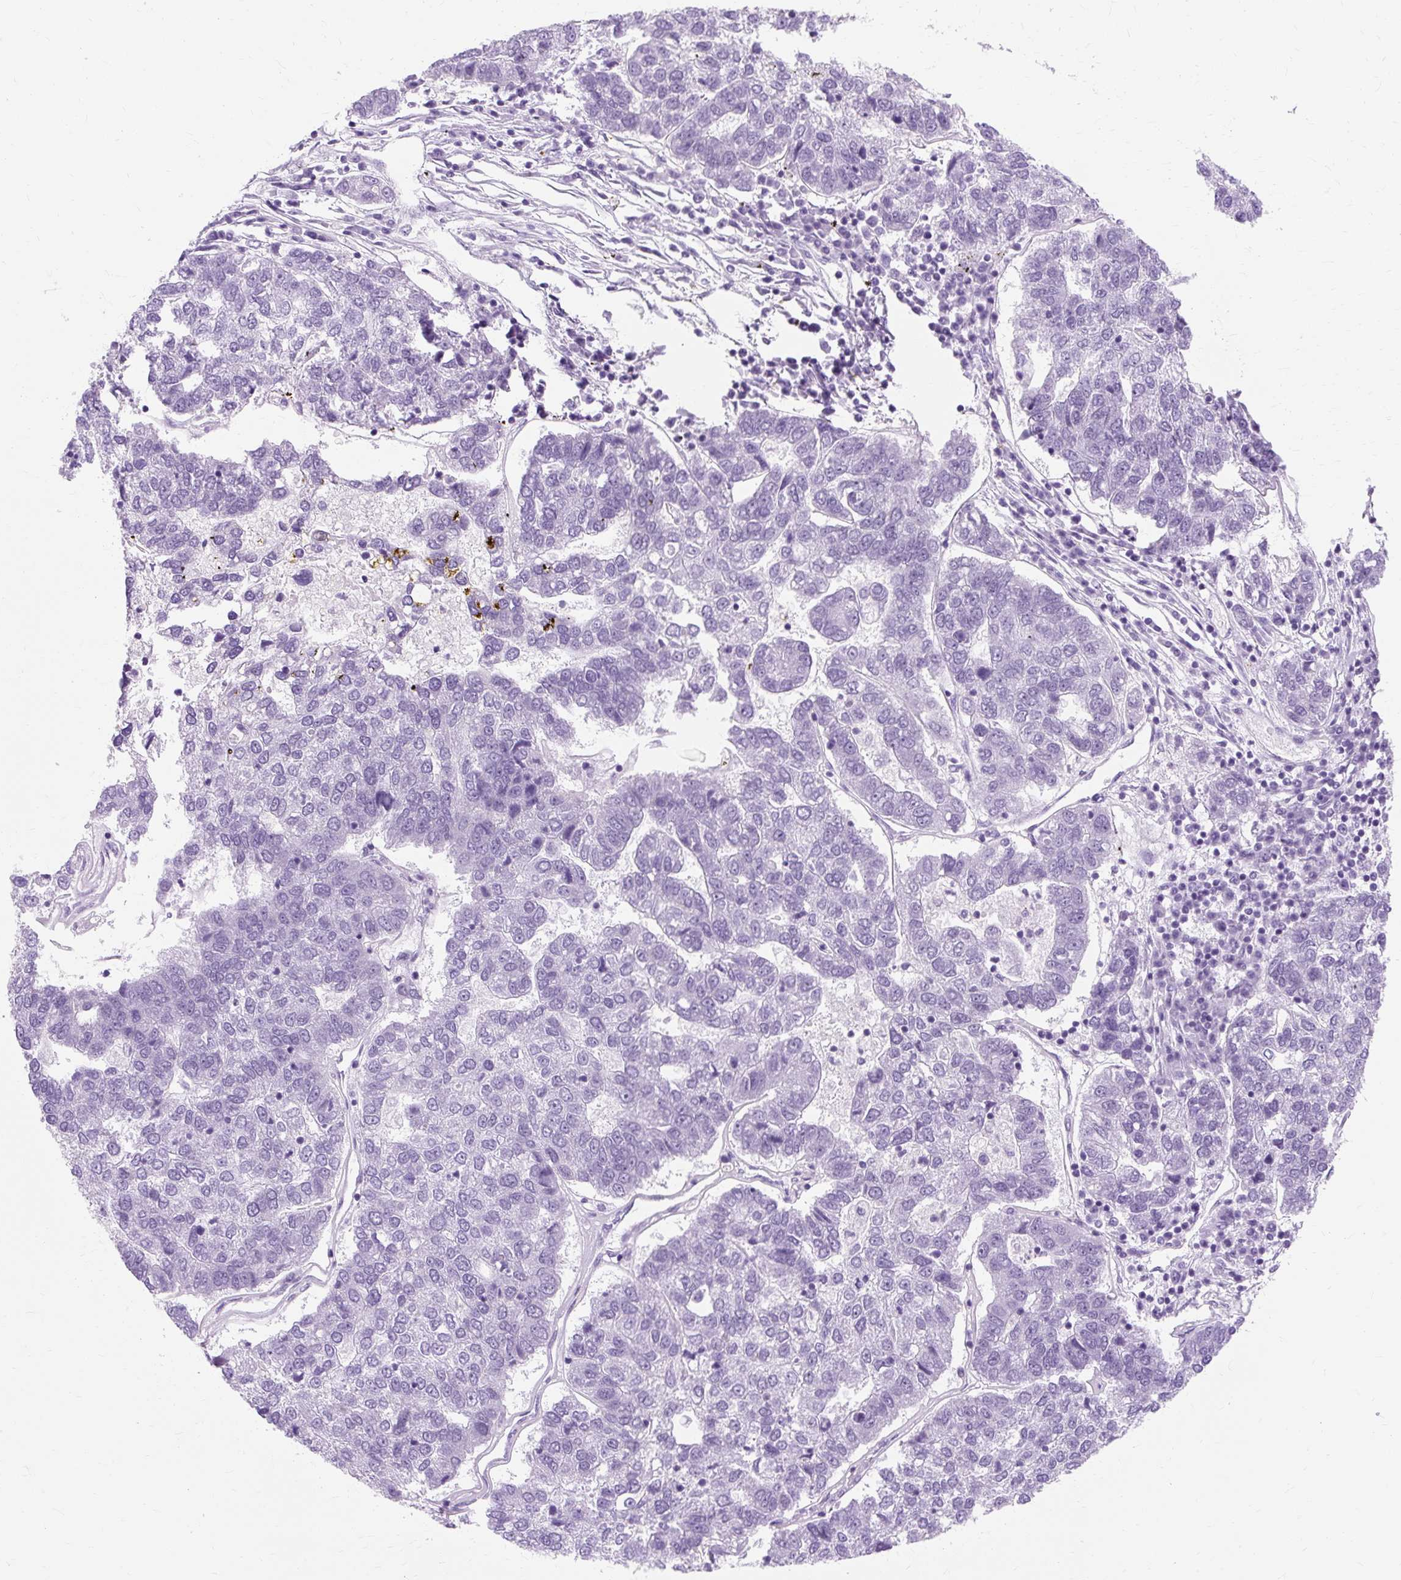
{"staining": {"intensity": "negative", "quantity": "none", "location": "none"}, "tissue": "pancreatic cancer", "cell_type": "Tumor cells", "image_type": "cancer", "snomed": [{"axis": "morphology", "description": "Adenocarcinoma, NOS"}, {"axis": "topography", "description": "Pancreas"}], "caption": "DAB (3,3'-diaminobenzidine) immunohistochemical staining of pancreatic adenocarcinoma demonstrates no significant expression in tumor cells.", "gene": "TMEM89", "patient": {"sex": "female", "age": 61}}